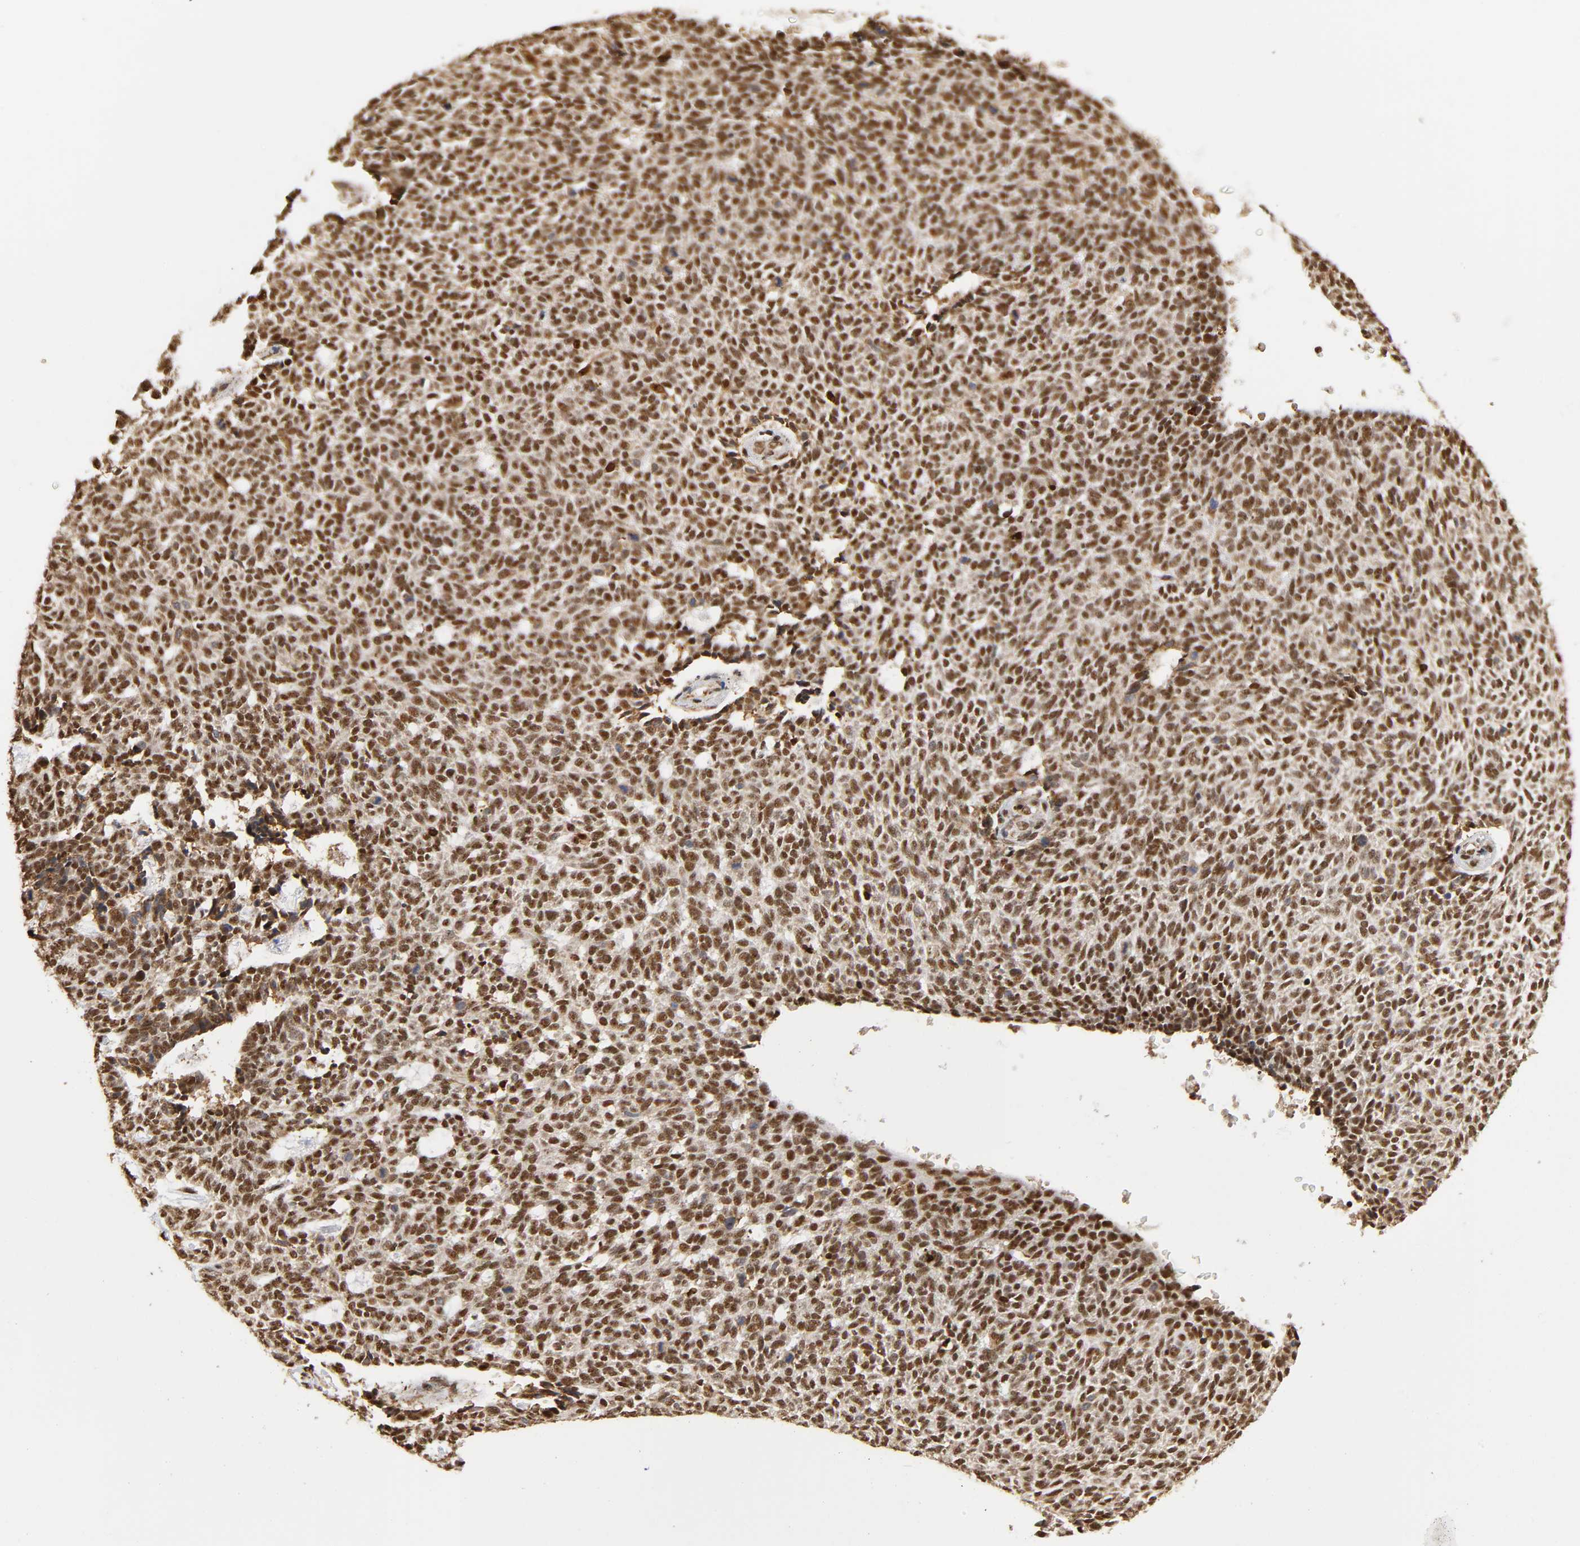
{"staining": {"intensity": "strong", "quantity": ">75%", "location": "nuclear"}, "tissue": "skin cancer", "cell_type": "Tumor cells", "image_type": "cancer", "snomed": [{"axis": "morphology", "description": "Normal tissue, NOS"}, {"axis": "morphology", "description": "Basal cell carcinoma"}, {"axis": "topography", "description": "Skin"}], "caption": "This histopathology image exhibits immunohistochemistry (IHC) staining of skin basal cell carcinoma, with high strong nuclear staining in approximately >75% of tumor cells.", "gene": "RNF122", "patient": {"sex": "male", "age": 87}}